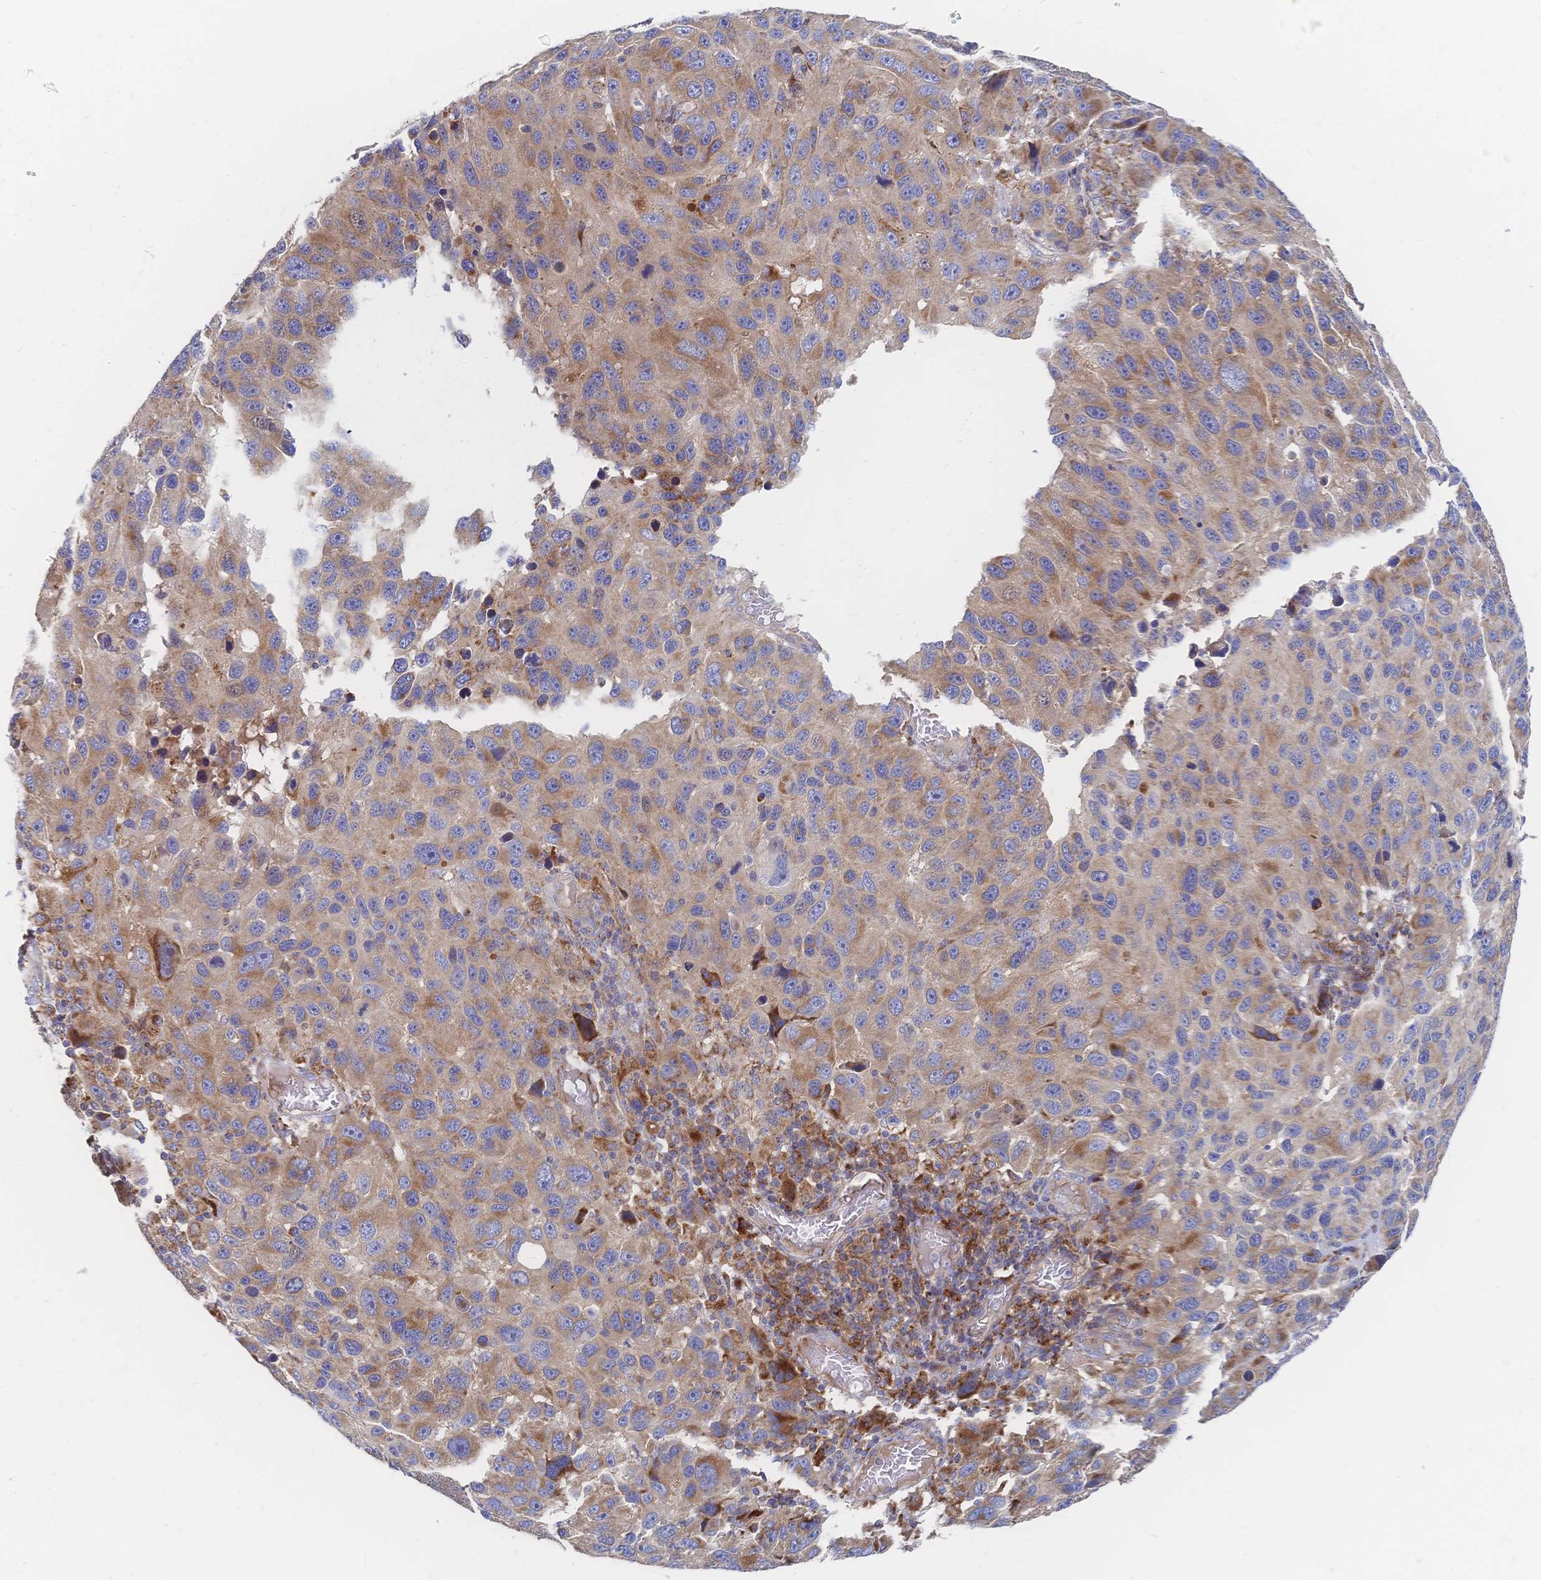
{"staining": {"intensity": "moderate", "quantity": "25%-75%", "location": "cytoplasmic/membranous"}, "tissue": "melanoma", "cell_type": "Tumor cells", "image_type": "cancer", "snomed": [{"axis": "morphology", "description": "Malignant melanoma, NOS"}, {"axis": "topography", "description": "Skin"}], "caption": "A micrograph of melanoma stained for a protein exhibits moderate cytoplasmic/membranous brown staining in tumor cells.", "gene": "SORBS1", "patient": {"sex": "male", "age": 53}}